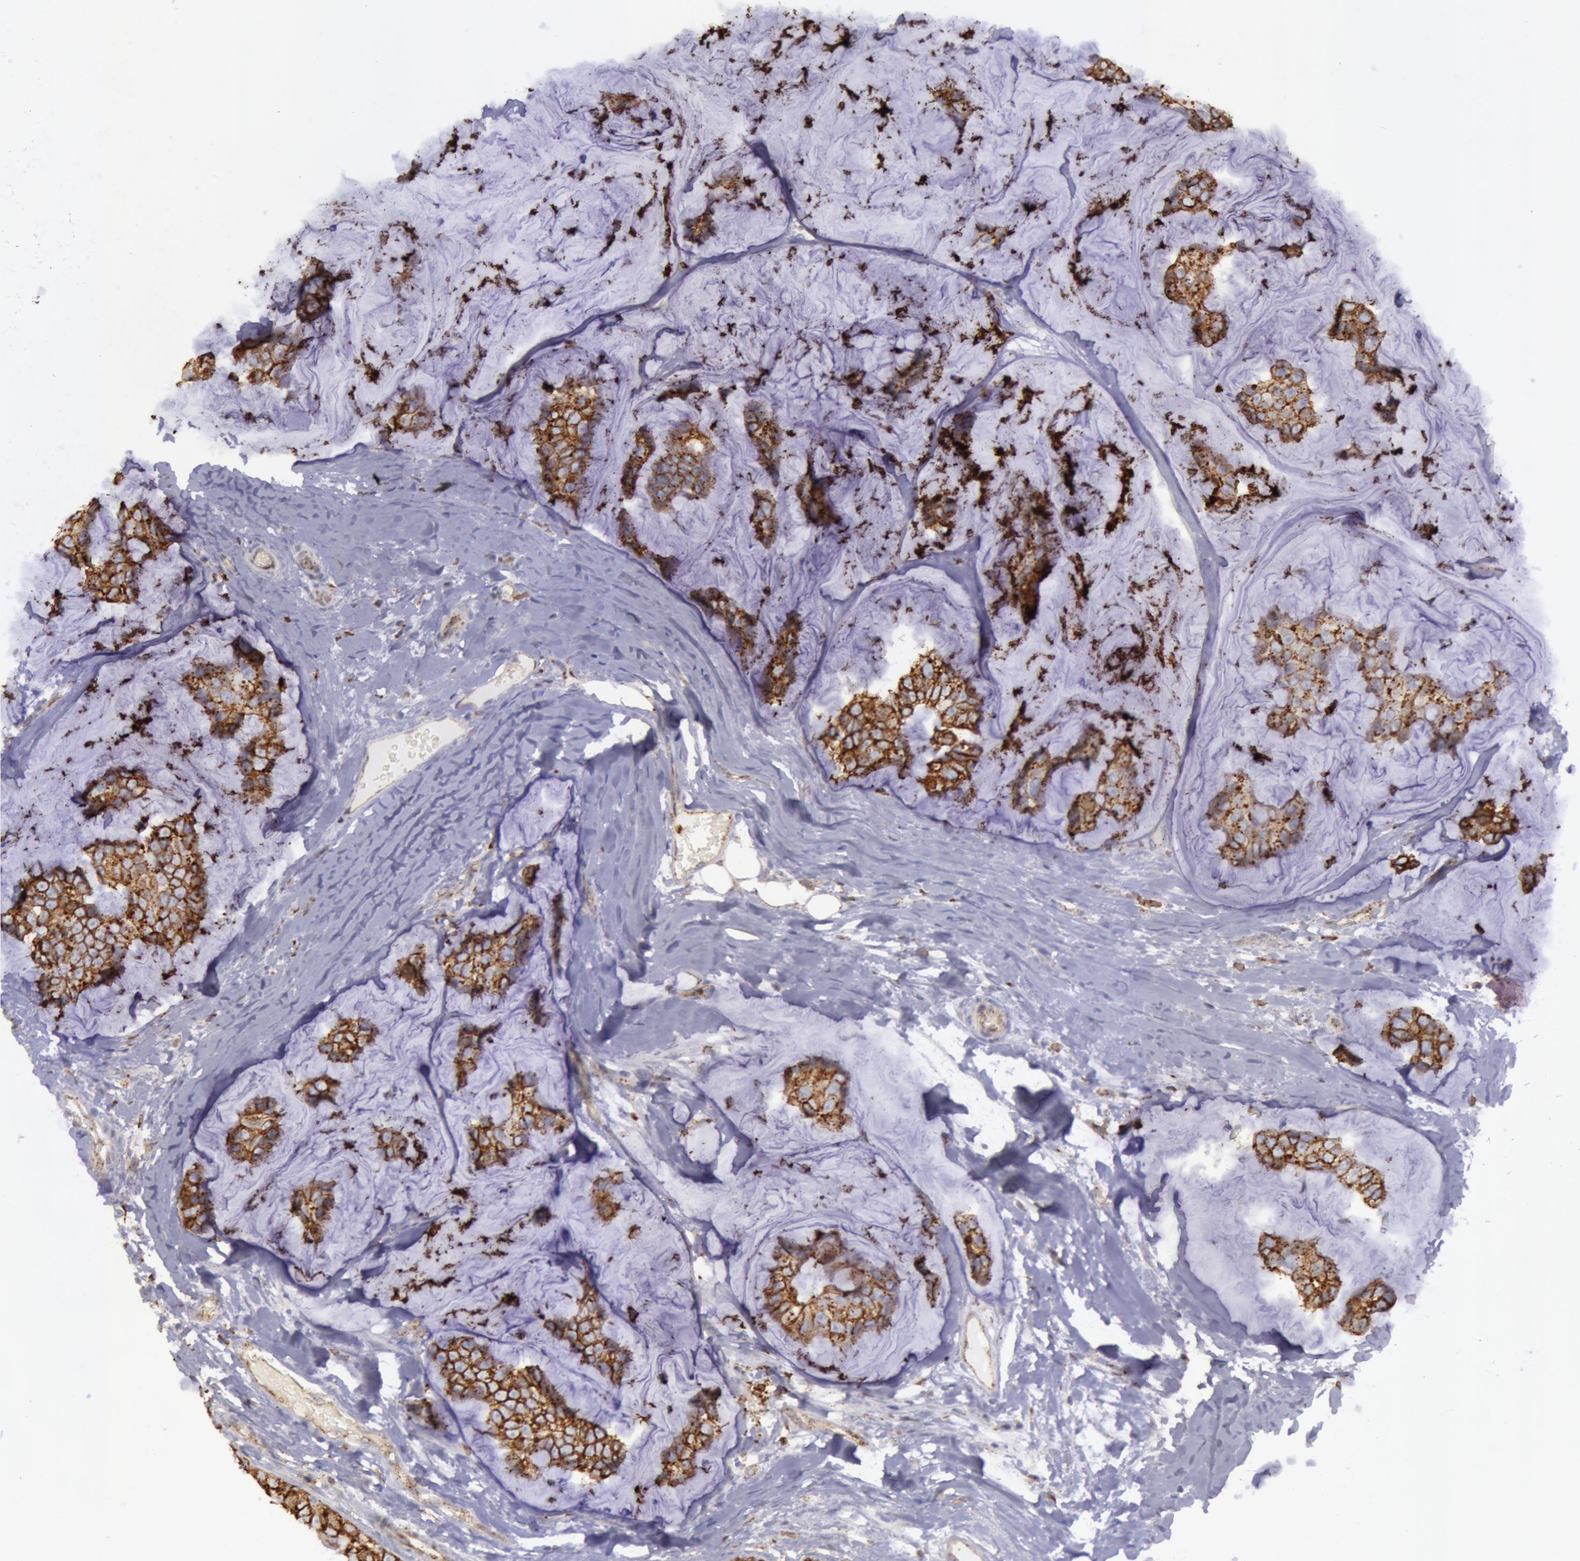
{"staining": {"intensity": "strong", "quantity": ">75%", "location": "cytoplasmic/membranous"}, "tissue": "breast cancer", "cell_type": "Tumor cells", "image_type": "cancer", "snomed": [{"axis": "morphology", "description": "Normal tissue, NOS"}, {"axis": "morphology", "description": "Duct carcinoma"}, {"axis": "topography", "description": "Breast"}], "caption": "IHC photomicrograph of breast infiltrating ductal carcinoma stained for a protein (brown), which displays high levels of strong cytoplasmic/membranous positivity in about >75% of tumor cells.", "gene": "FLOT2", "patient": {"sex": "female", "age": 50}}